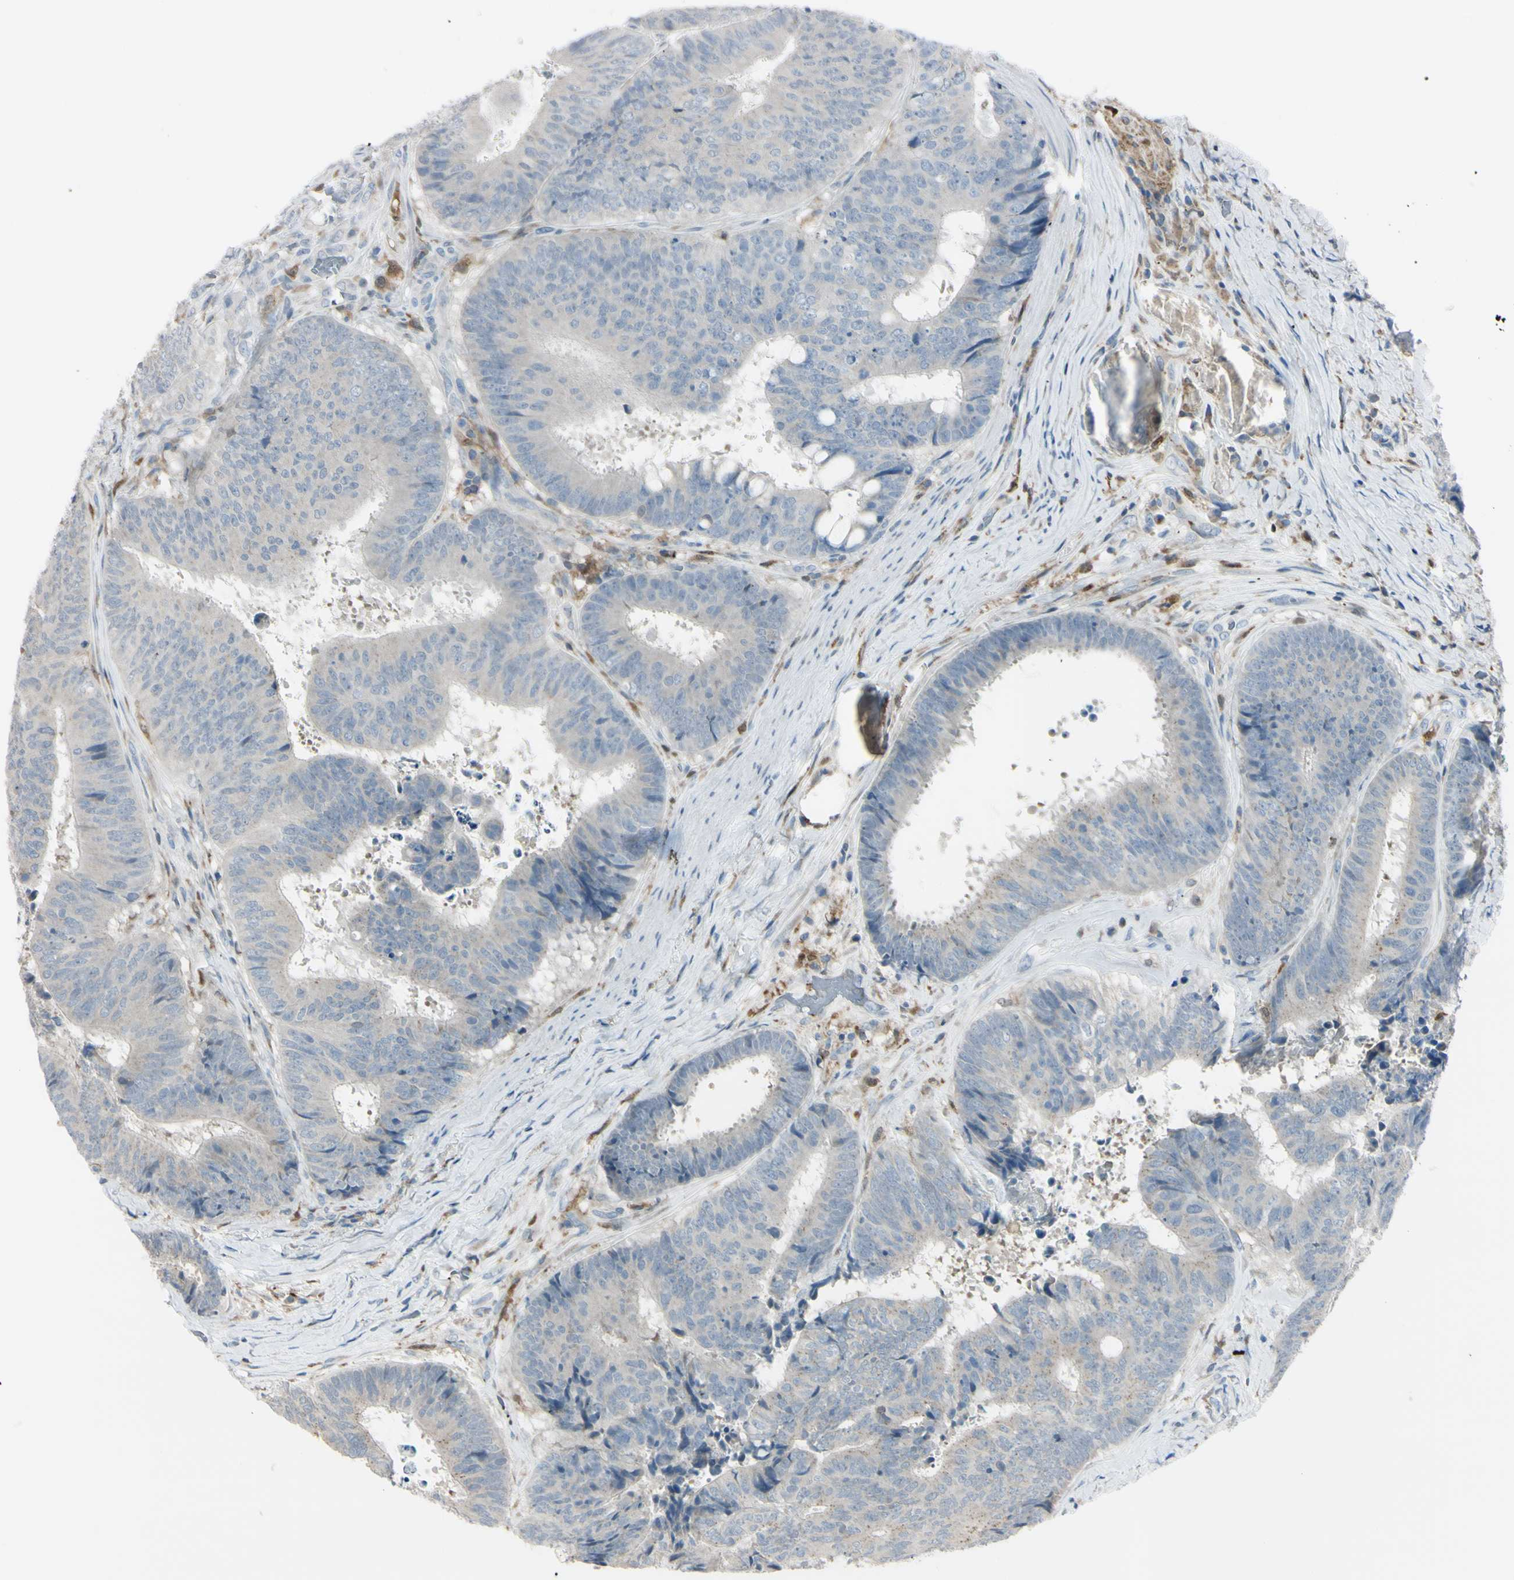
{"staining": {"intensity": "weak", "quantity": "<25%", "location": "cytoplasmic/membranous"}, "tissue": "colorectal cancer", "cell_type": "Tumor cells", "image_type": "cancer", "snomed": [{"axis": "morphology", "description": "Adenocarcinoma, NOS"}, {"axis": "topography", "description": "Rectum"}], "caption": "Immunohistochemical staining of human adenocarcinoma (colorectal) displays no significant staining in tumor cells.", "gene": "CYRIB", "patient": {"sex": "male", "age": 72}}